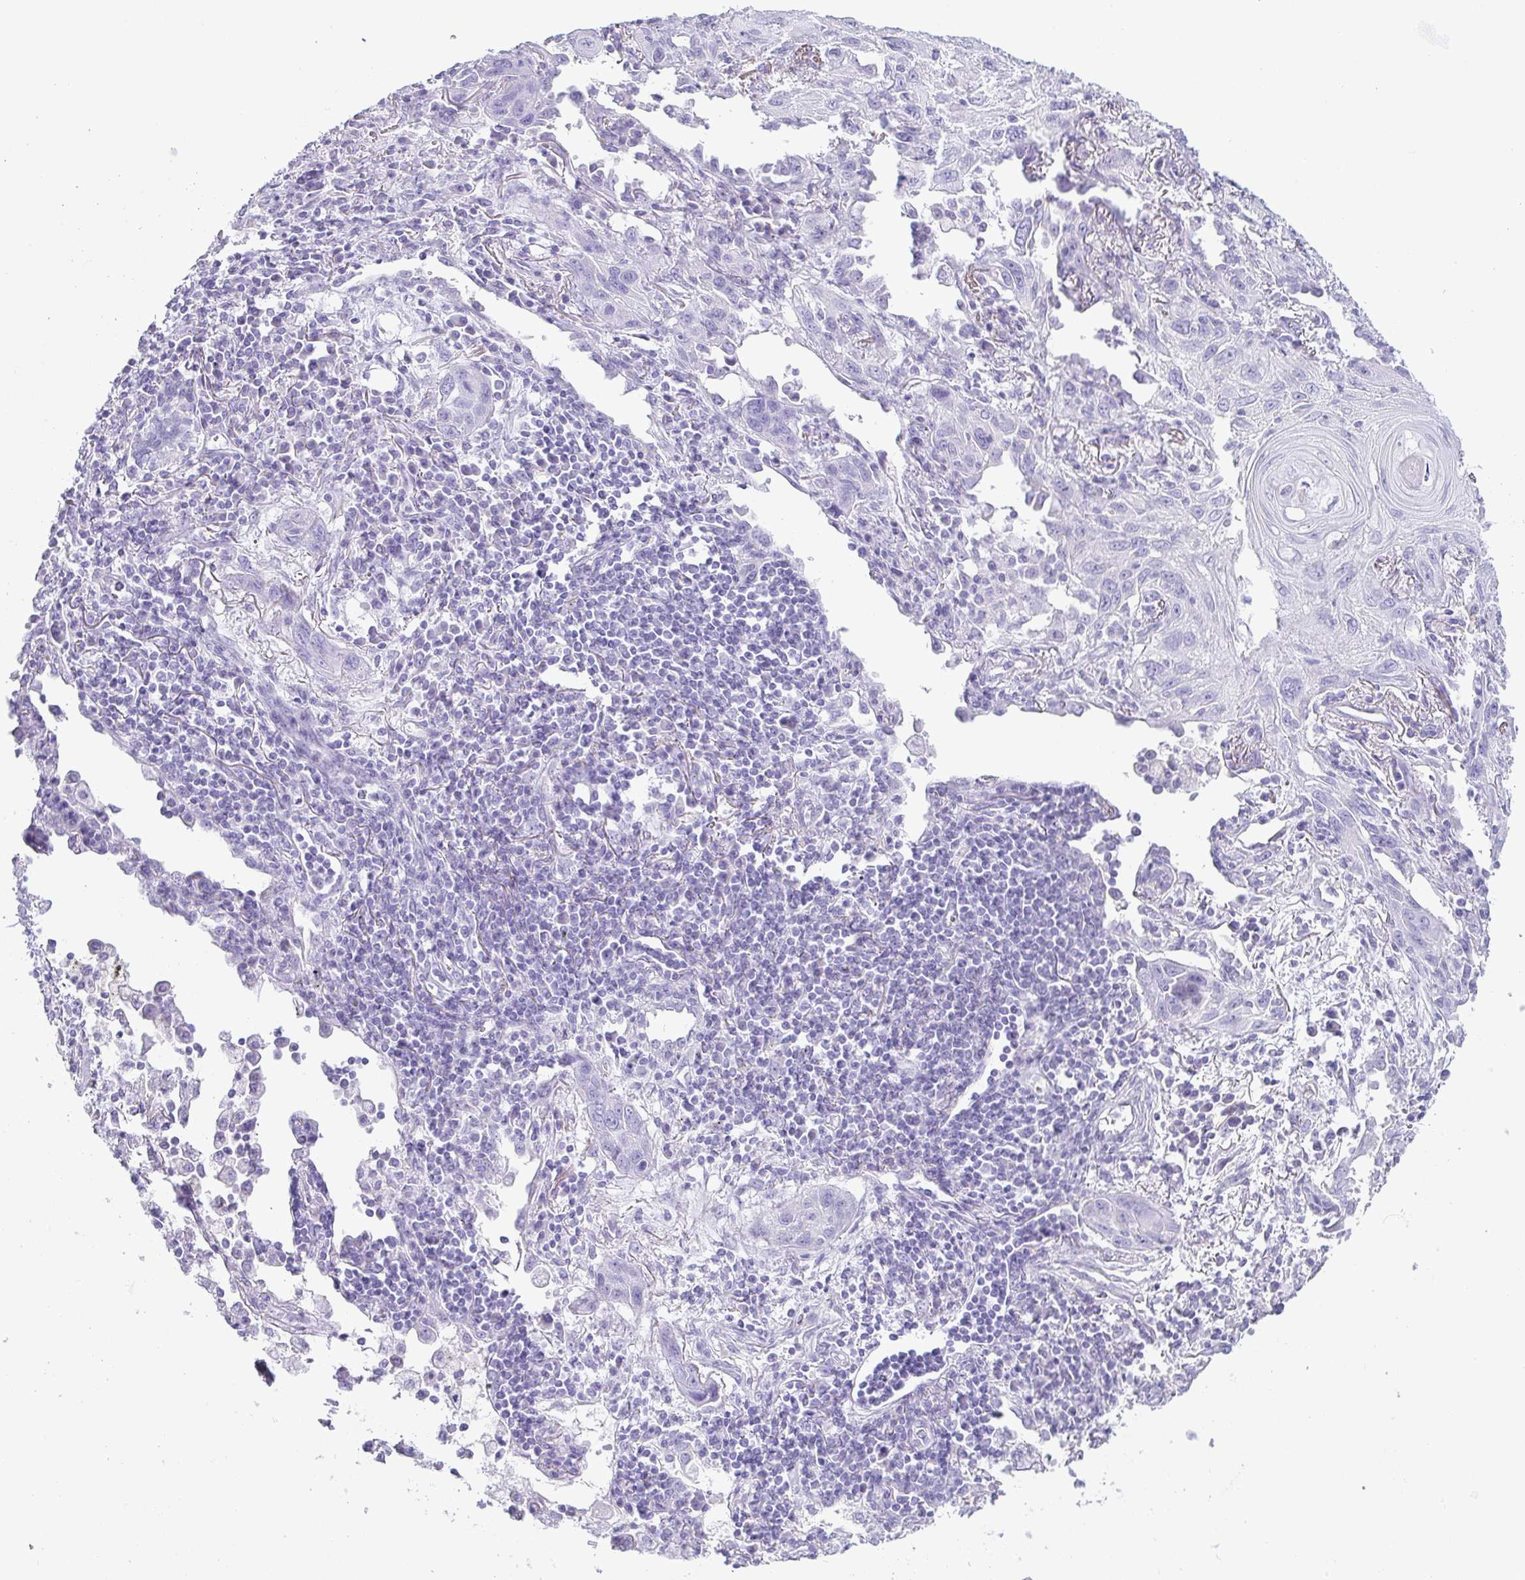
{"staining": {"intensity": "negative", "quantity": "none", "location": "none"}, "tissue": "lung cancer", "cell_type": "Tumor cells", "image_type": "cancer", "snomed": [{"axis": "morphology", "description": "Squamous cell carcinoma, NOS"}, {"axis": "topography", "description": "Lung"}], "caption": "Immunohistochemistry image of lung squamous cell carcinoma stained for a protein (brown), which demonstrates no positivity in tumor cells.", "gene": "PRR27", "patient": {"sex": "male", "age": 79}}